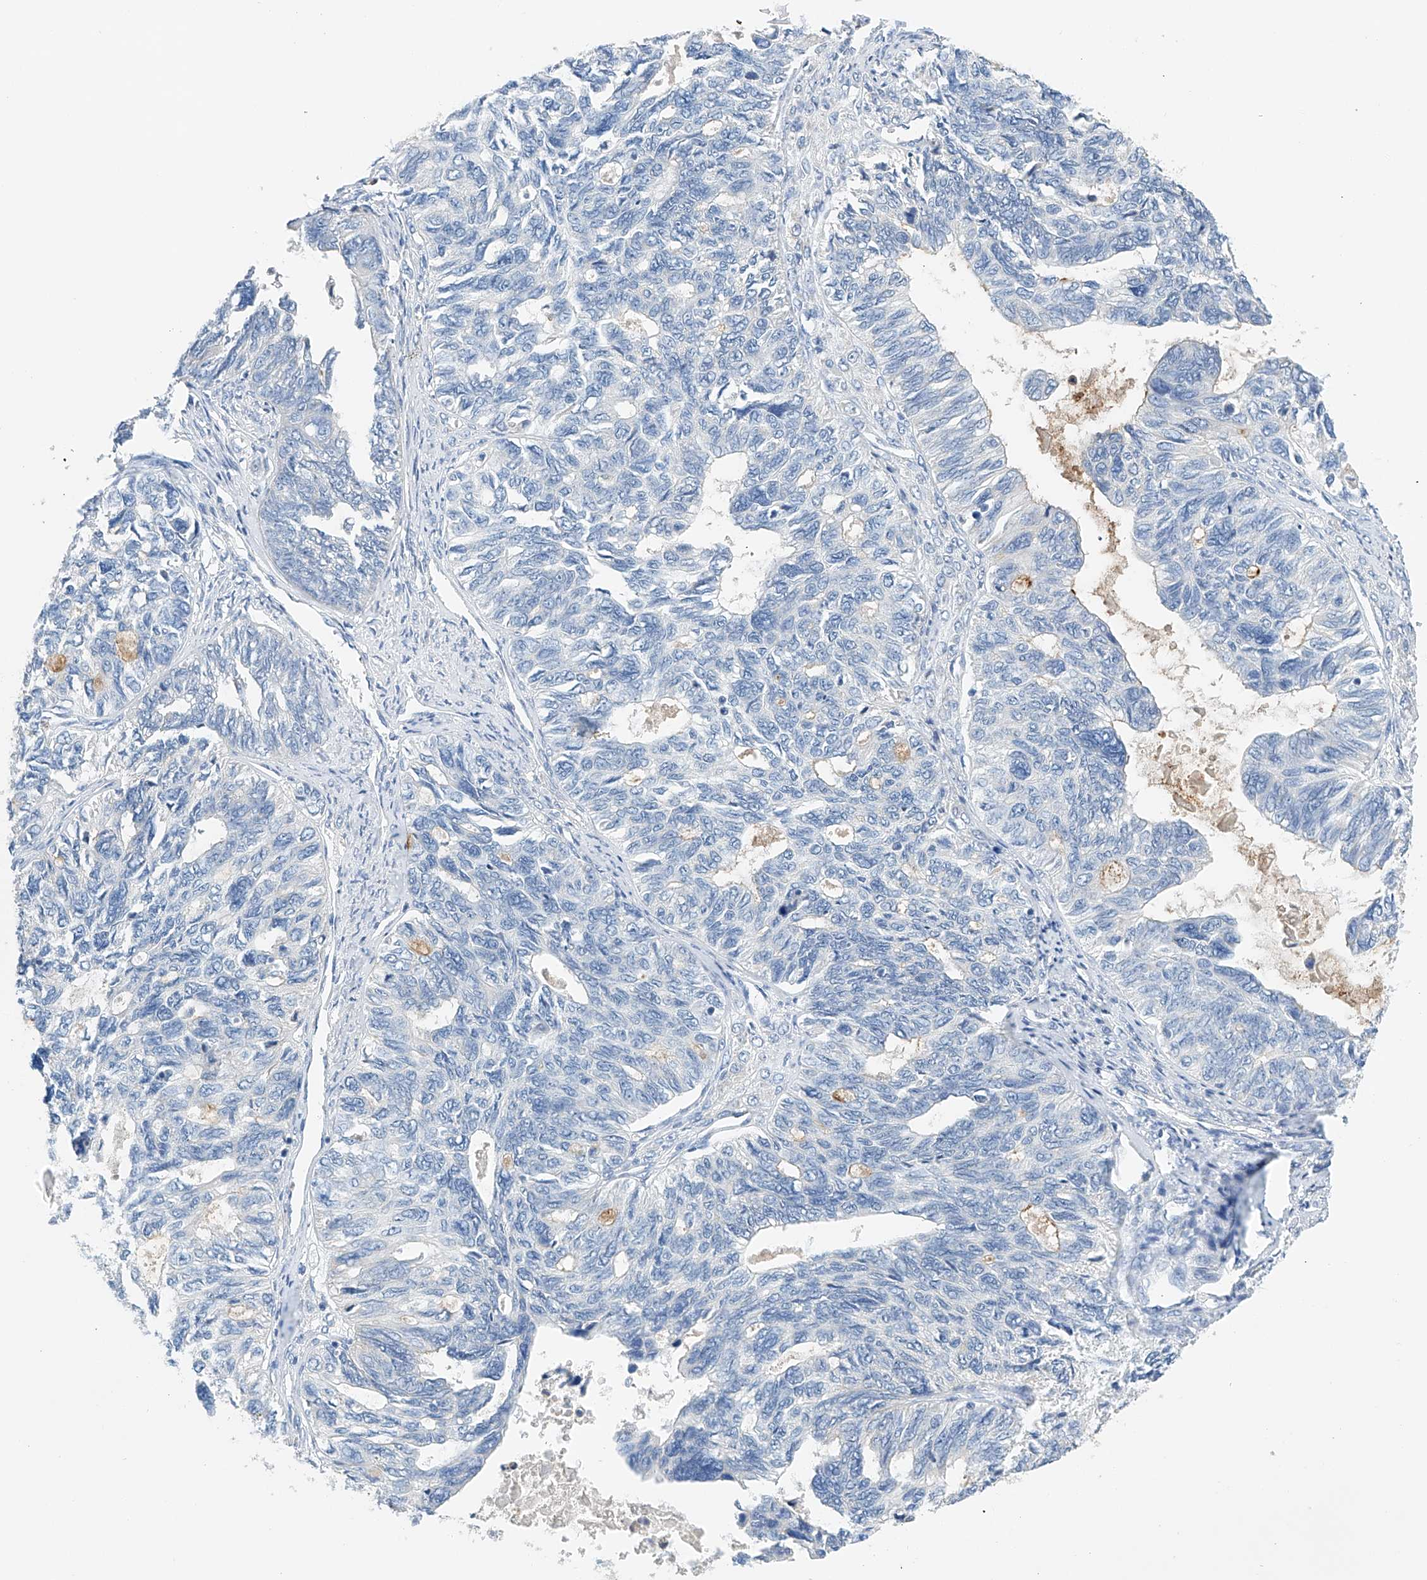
{"staining": {"intensity": "negative", "quantity": "none", "location": "none"}, "tissue": "ovarian cancer", "cell_type": "Tumor cells", "image_type": "cancer", "snomed": [{"axis": "morphology", "description": "Cystadenocarcinoma, serous, NOS"}, {"axis": "topography", "description": "Ovary"}], "caption": "The photomicrograph displays no staining of tumor cells in serous cystadenocarcinoma (ovarian).", "gene": "GPC4", "patient": {"sex": "female", "age": 79}}